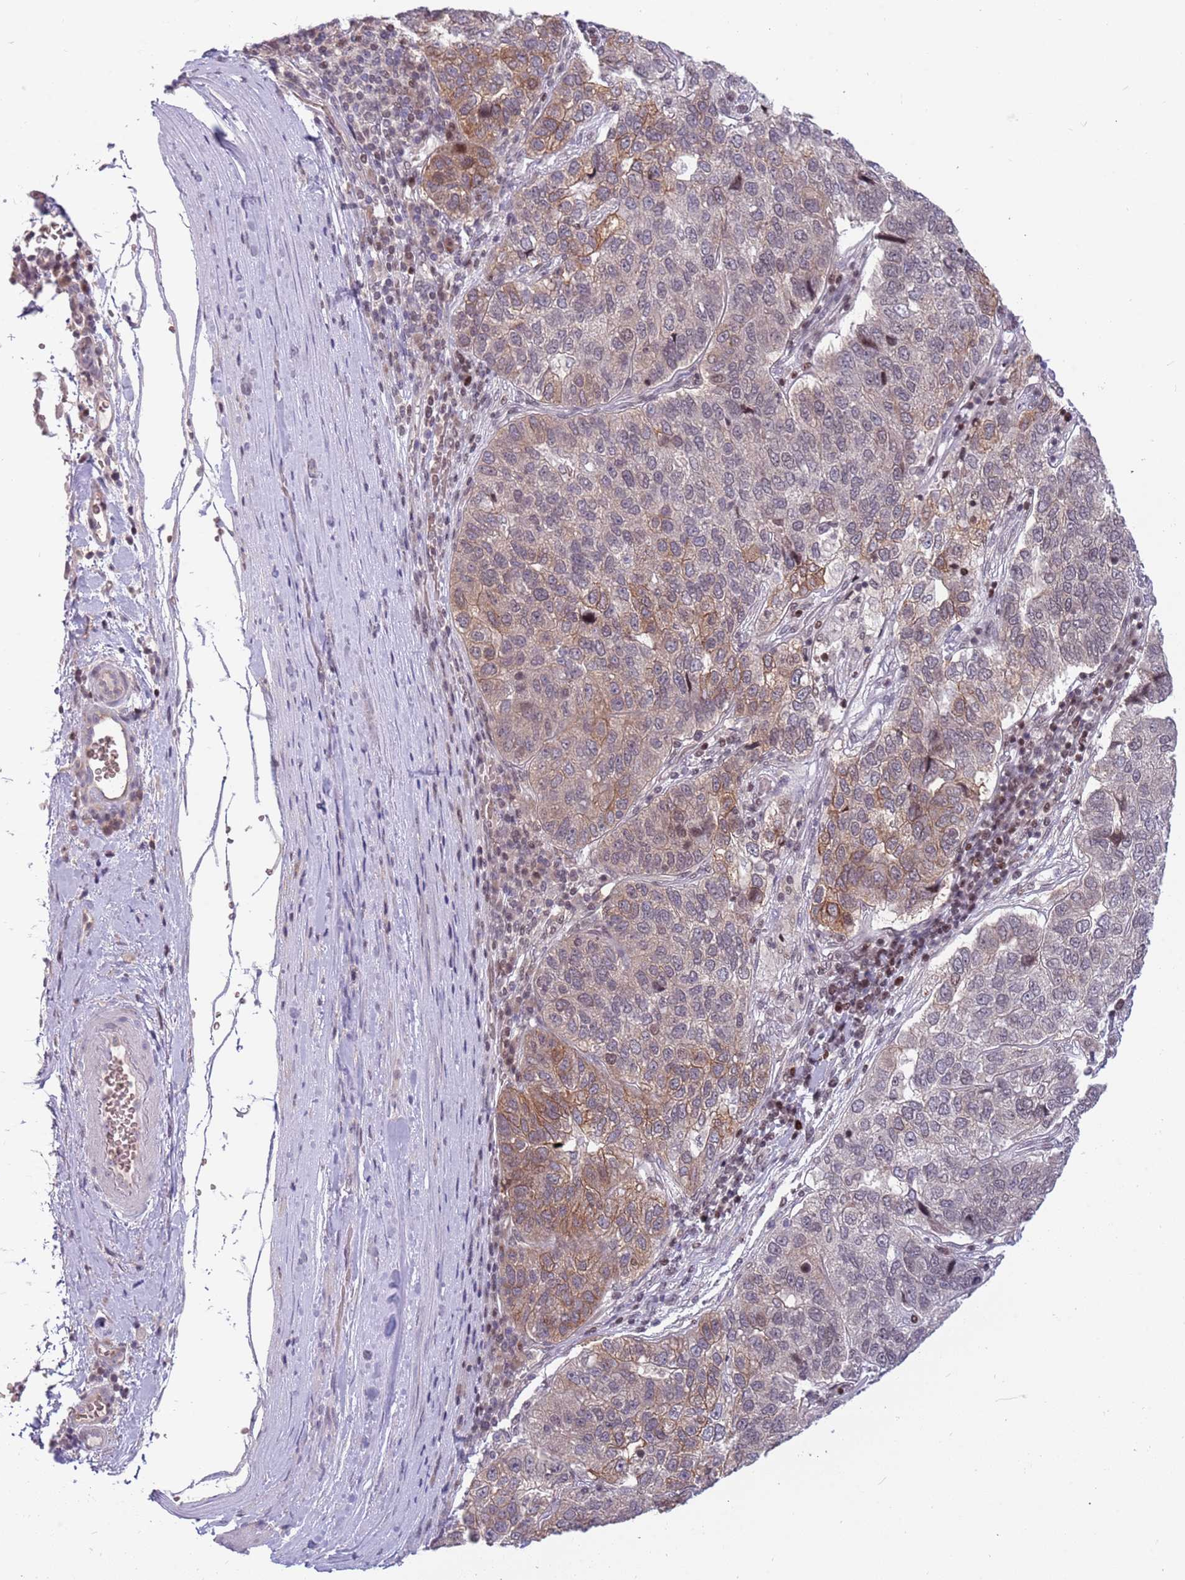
{"staining": {"intensity": "weak", "quantity": "<25%", "location": "cytoplasmic/membranous"}, "tissue": "pancreatic cancer", "cell_type": "Tumor cells", "image_type": "cancer", "snomed": [{"axis": "morphology", "description": "Adenocarcinoma, NOS"}, {"axis": "topography", "description": "Pancreas"}], "caption": "This is an IHC photomicrograph of pancreatic cancer. There is no positivity in tumor cells.", "gene": "ARHGEF5", "patient": {"sex": "female", "age": 61}}